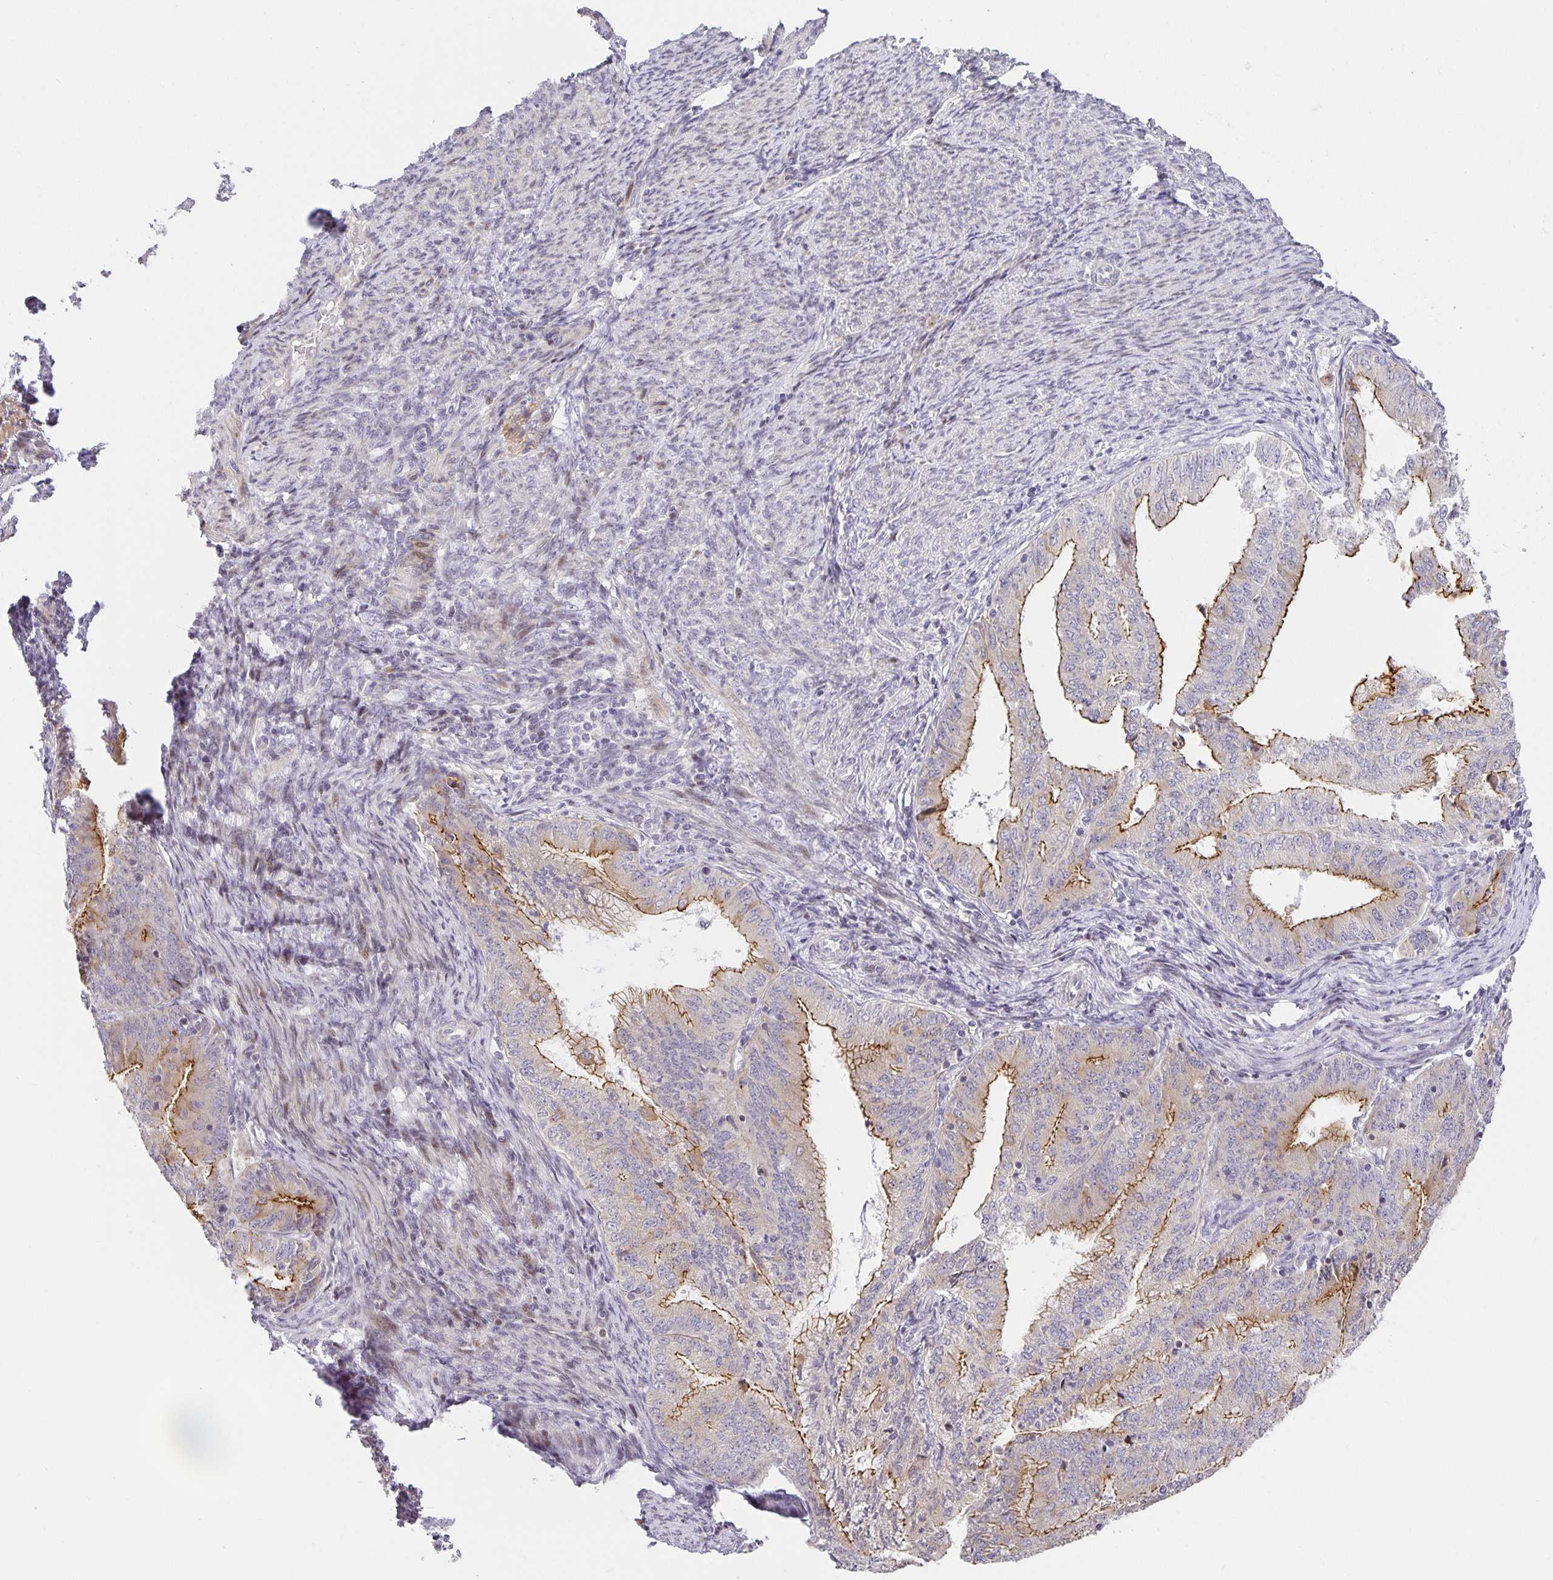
{"staining": {"intensity": "moderate", "quantity": "25%-75%", "location": "cytoplasmic/membranous"}, "tissue": "endometrial cancer", "cell_type": "Tumor cells", "image_type": "cancer", "snomed": [{"axis": "morphology", "description": "Adenocarcinoma, NOS"}, {"axis": "topography", "description": "Endometrium"}], "caption": "IHC staining of adenocarcinoma (endometrial), which displays medium levels of moderate cytoplasmic/membranous staining in approximately 25%-75% of tumor cells indicating moderate cytoplasmic/membranous protein positivity. The staining was performed using DAB (brown) for protein detection and nuclei were counterstained in hematoxylin (blue).", "gene": "TJP3", "patient": {"sex": "female", "age": 57}}